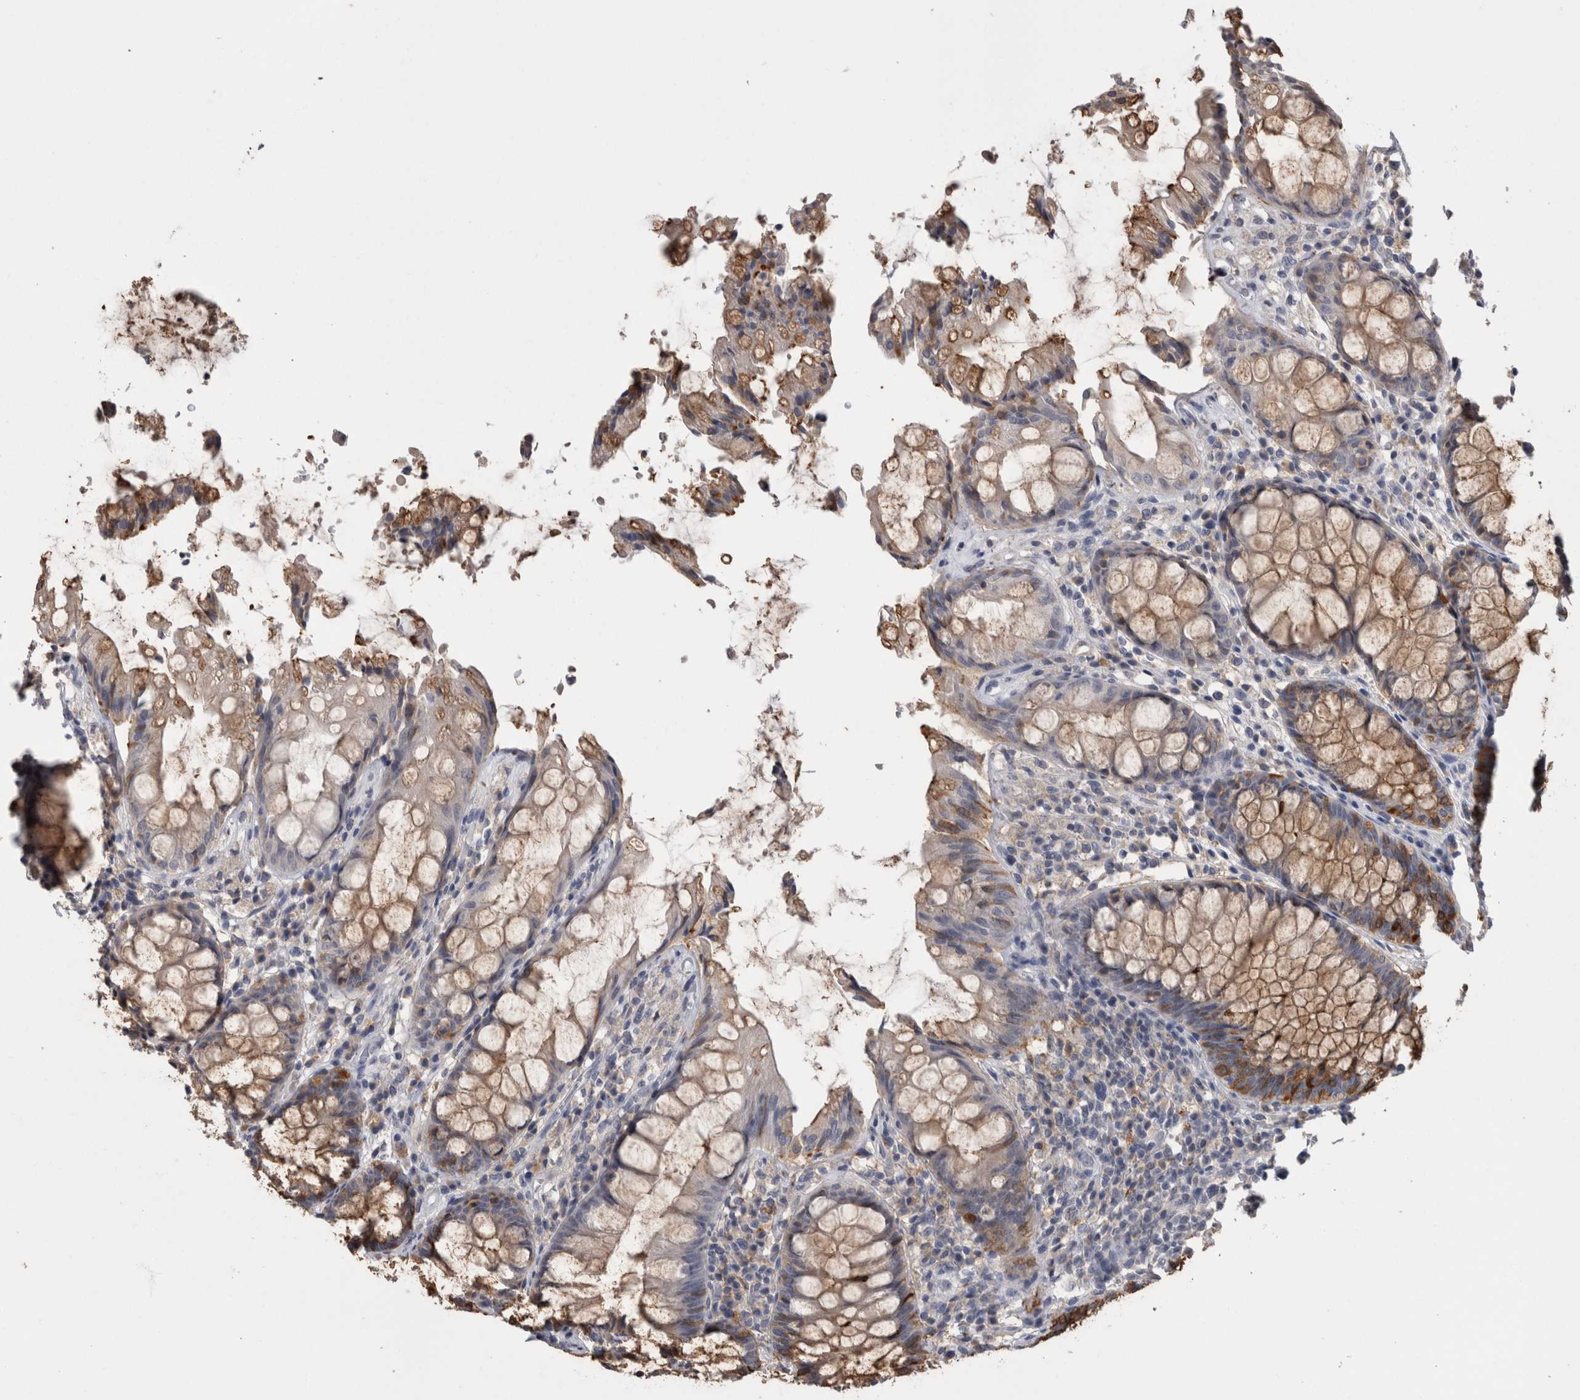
{"staining": {"intensity": "moderate", "quantity": ">75%", "location": "cytoplasmic/membranous"}, "tissue": "rectum", "cell_type": "Glandular cells", "image_type": "normal", "snomed": [{"axis": "morphology", "description": "Normal tissue, NOS"}, {"axis": "topography", "description": "Rectum"}], "caption": "A high-resolution histopathology image shows immunohistochemistry (IHC) staining of unremarkable rectum, which shows moderate cytoplasmic/membranous expression in about >75% of glandular cells. Immunohistochemistry stains the protein of interest in brown and the nuclei are stained blue.", "gene": "ANXA13", "patient": {"sex": "male", "age": 64}}